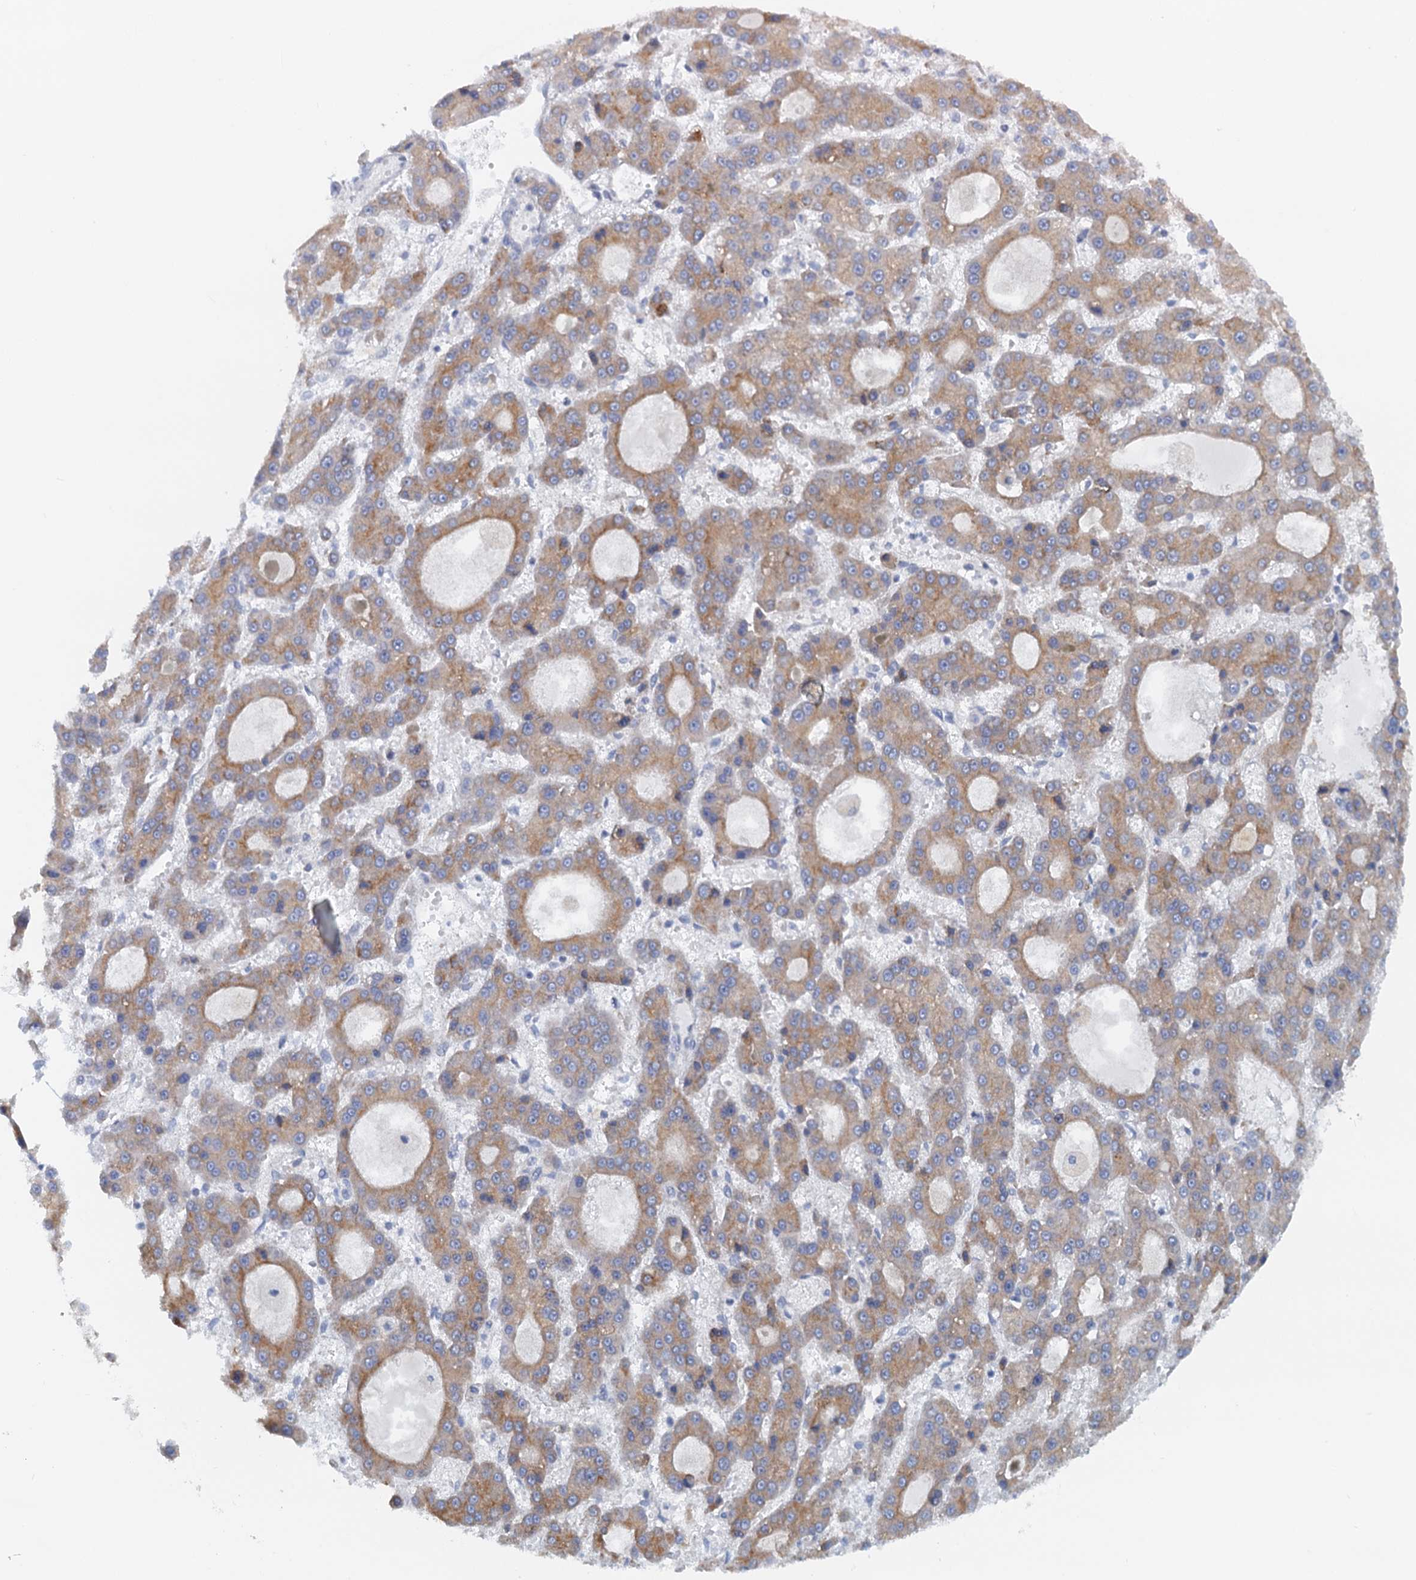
{"staining": {"intensity": "moderate", "quantity": "25%-75%", "location": "cytoplasmic/membranous"}, "tissue": "liver cancer", "cell_type": "Tumor cells", "image_type": "cancer", "snomed": [{"axis": "morphology", "description": "Carcinoma, Hepatocellular, NOS"}, {"axis": "topography", "description": "Liver"}], "caption": "A brown stain labels moderate cytoplasmic/membranous positivity of a protein in liver cancer (hepatocellular carcinoma) tumor cells.", "gene": "NIPAL3", "patient": {"sex": "male", "age": 70}}